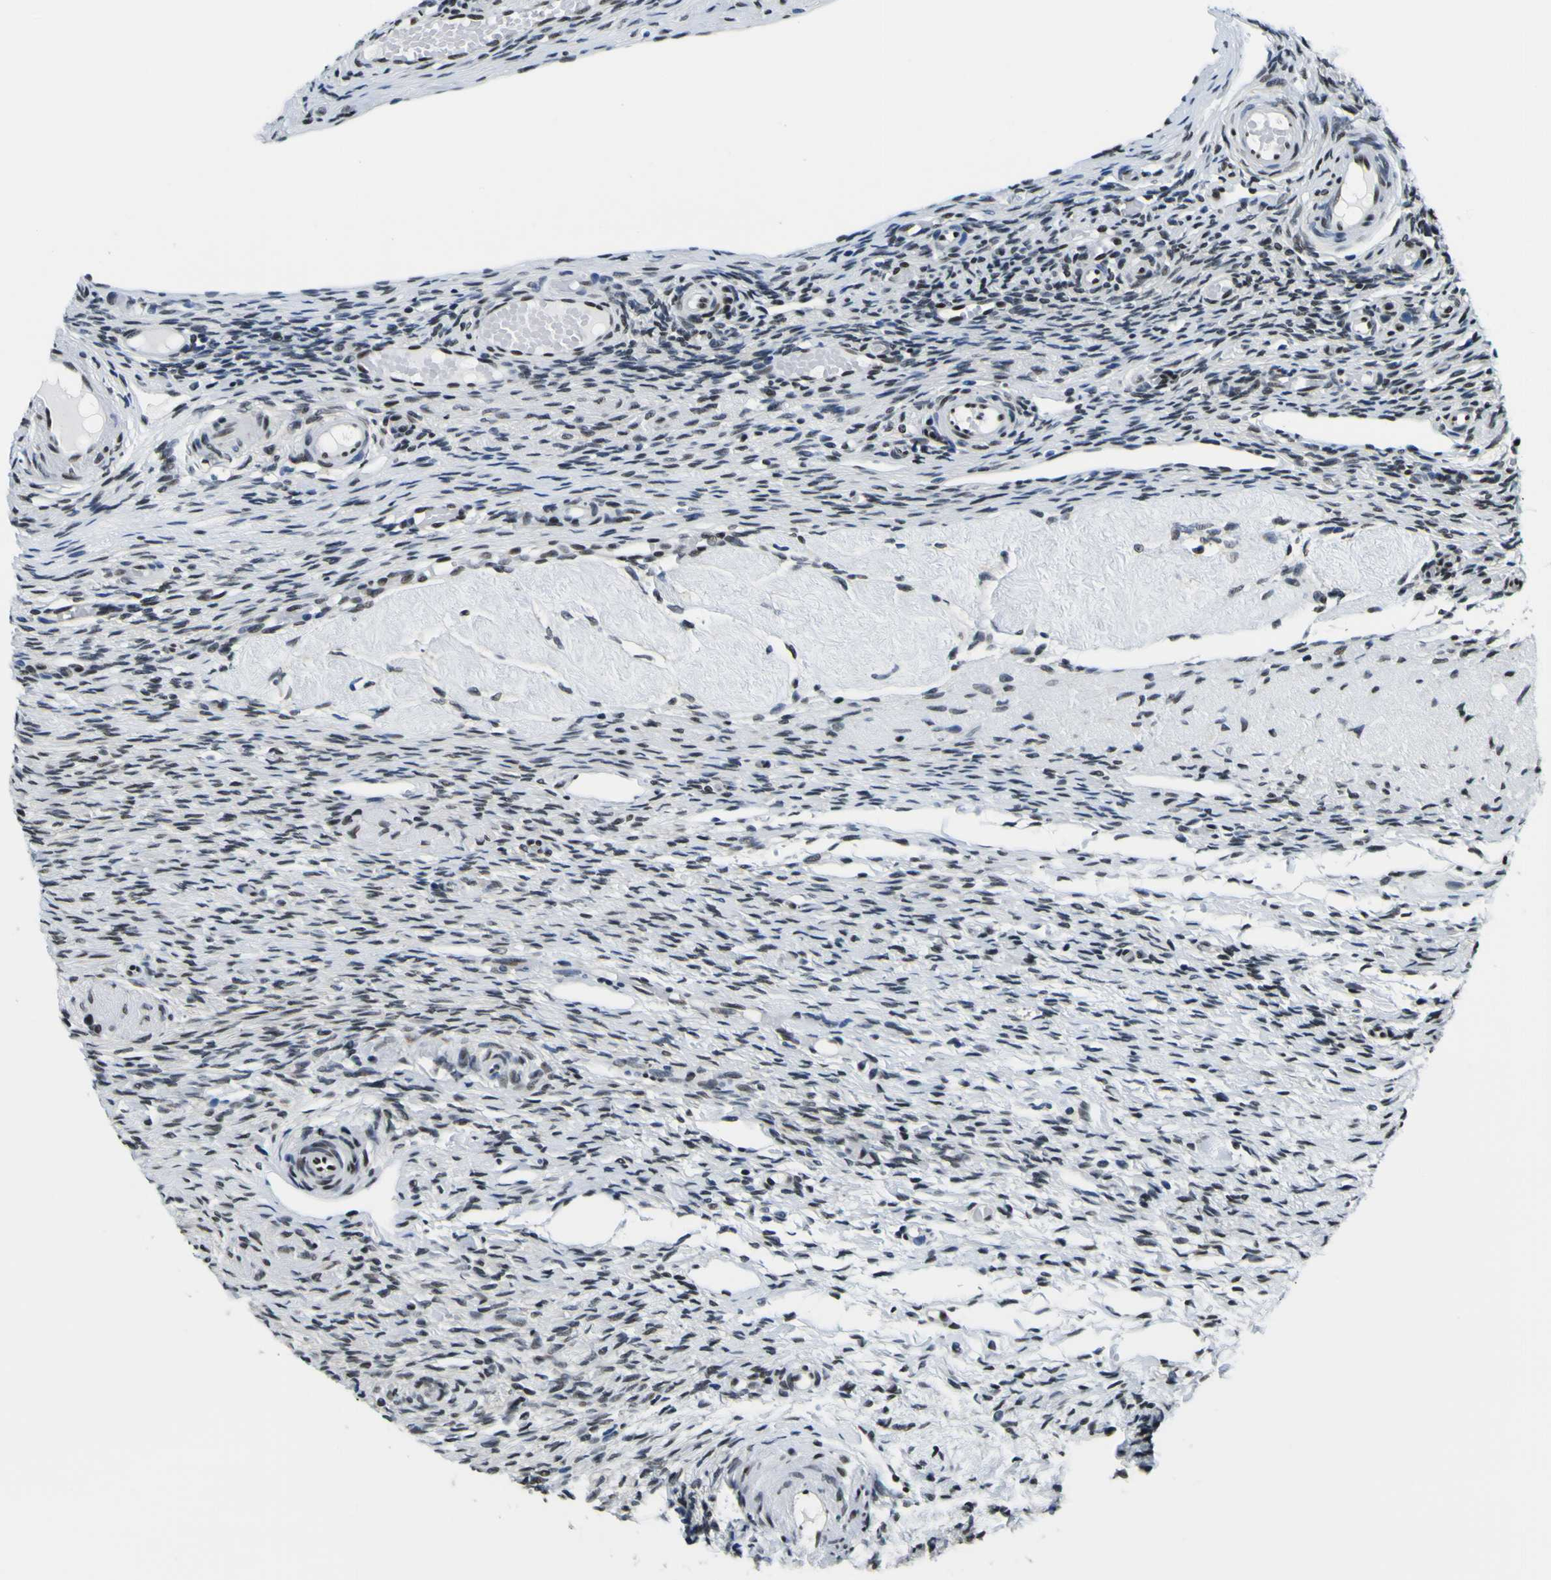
{"staining": {"intensity": "moderate", "quantity": "25%-75%", "location": "nuclear"}, "tissue": "ovary", "cell_type": "Ovarian stroma cells", "image_type": "normal", "snomed": [{"axis": "morphology", "description": "Normal tissue, NOS"}, {"axis": "topography", "description": "Ovary"}], "caption": "IHC (DAB) staining of normal ovary reveals moderate nuclear protein positivity in approximately 25%-75% of ovarian stroma cells. The protein of interest is shown in brown color, while the nuclei are stained blue.", "gene": "SP1", "patient": {"sex": "female", "age": 60}}